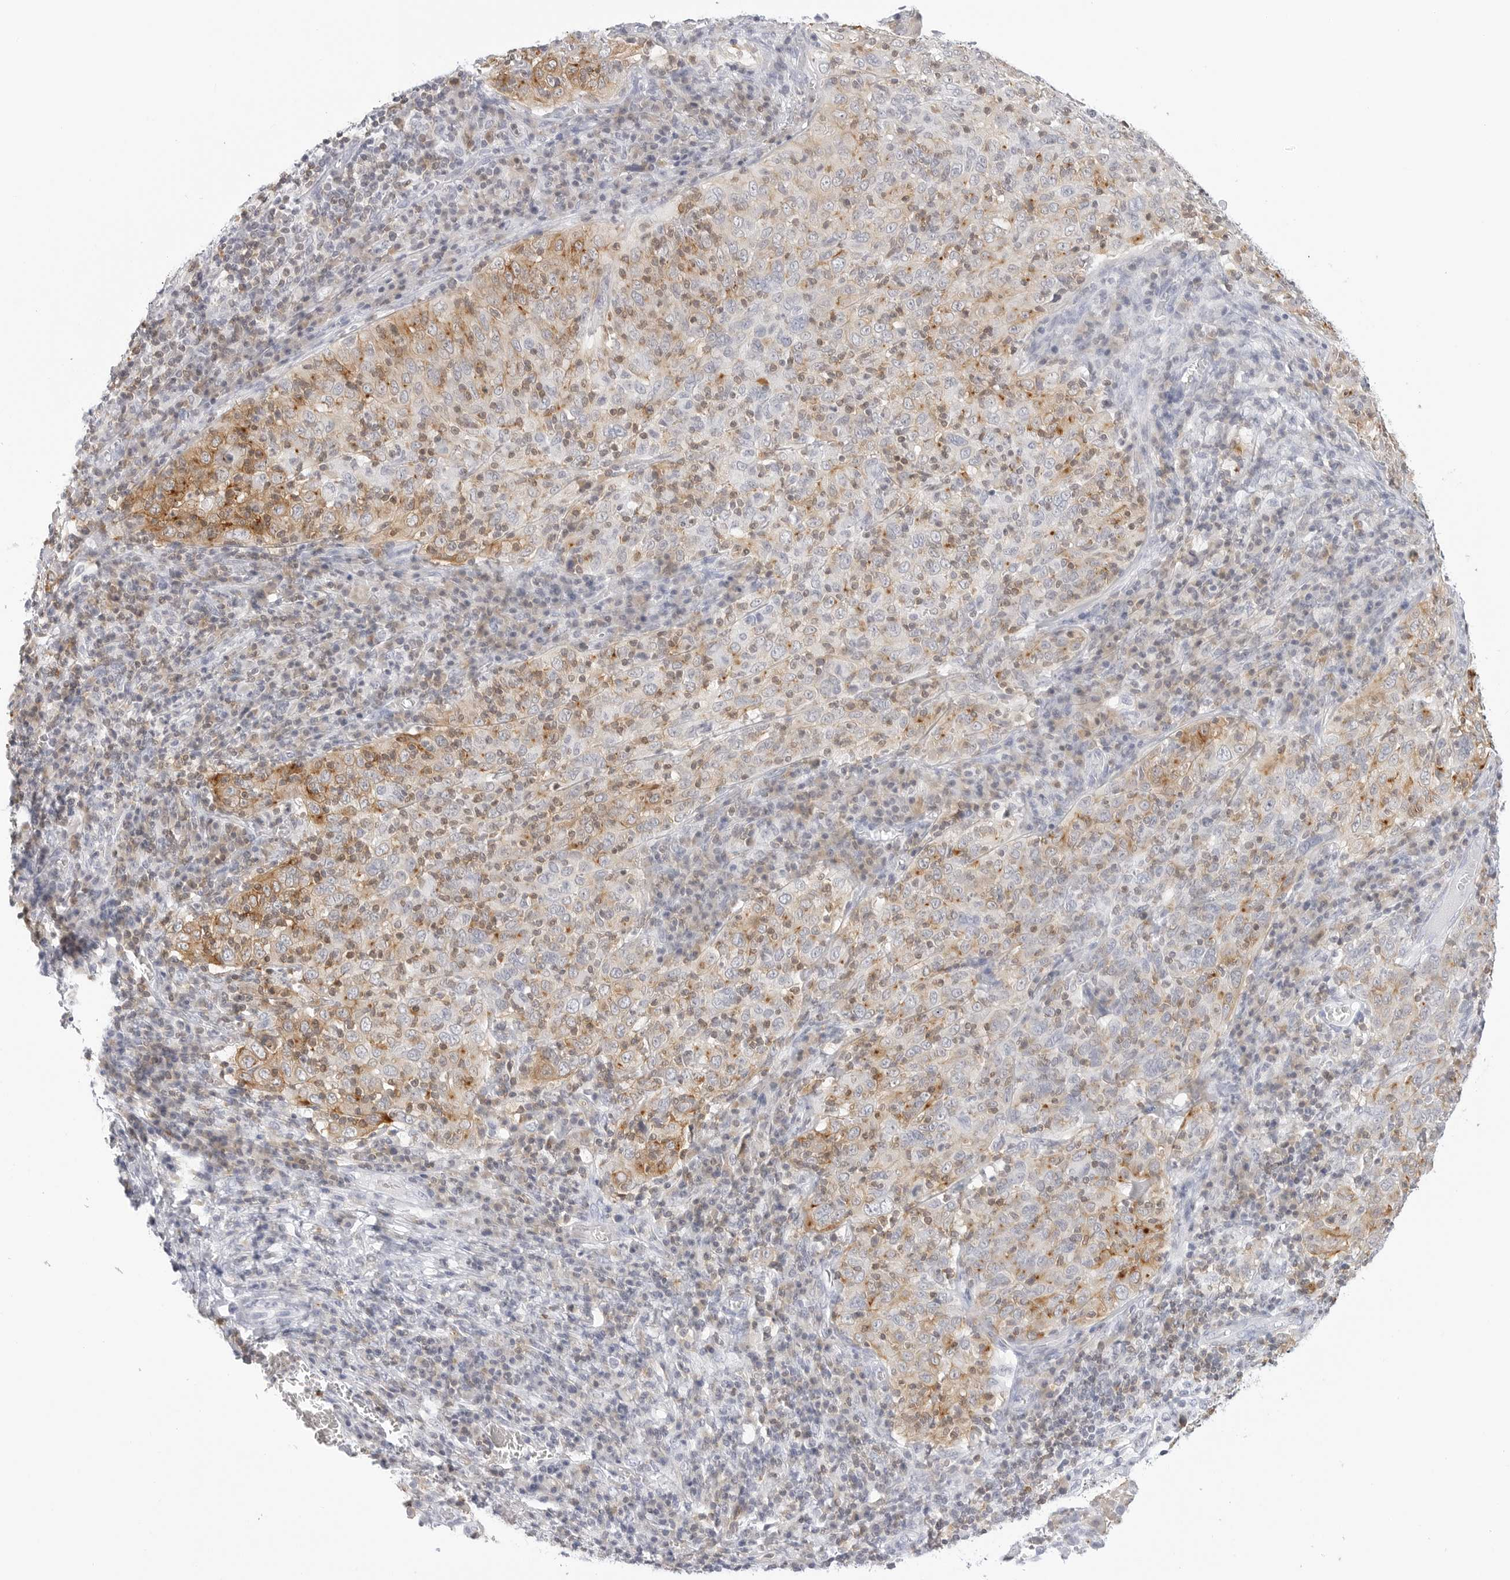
{"staining": {"intensity": "moderate", "quantity": "25%-75%", "location": "cytoplasmic/membranous"}, "tissue": "cervical cancer", "cell_type": "Tumor cells", "image_type": "cancer", "snomed": [{"axis": "morphology", "description": "Squamous cell carcinoma, NOS"}, {"axis": "topography", "description": "Cervix"}], "caption": "Immunohistochemical staining of cervical cancer displays medium levels of moderate cytoplasmic/membranous protein positivity in about 25%-75% of tumor cells.", "gene": "SLC9A3R1", "patient": {"sex": "female", "age": 46}}